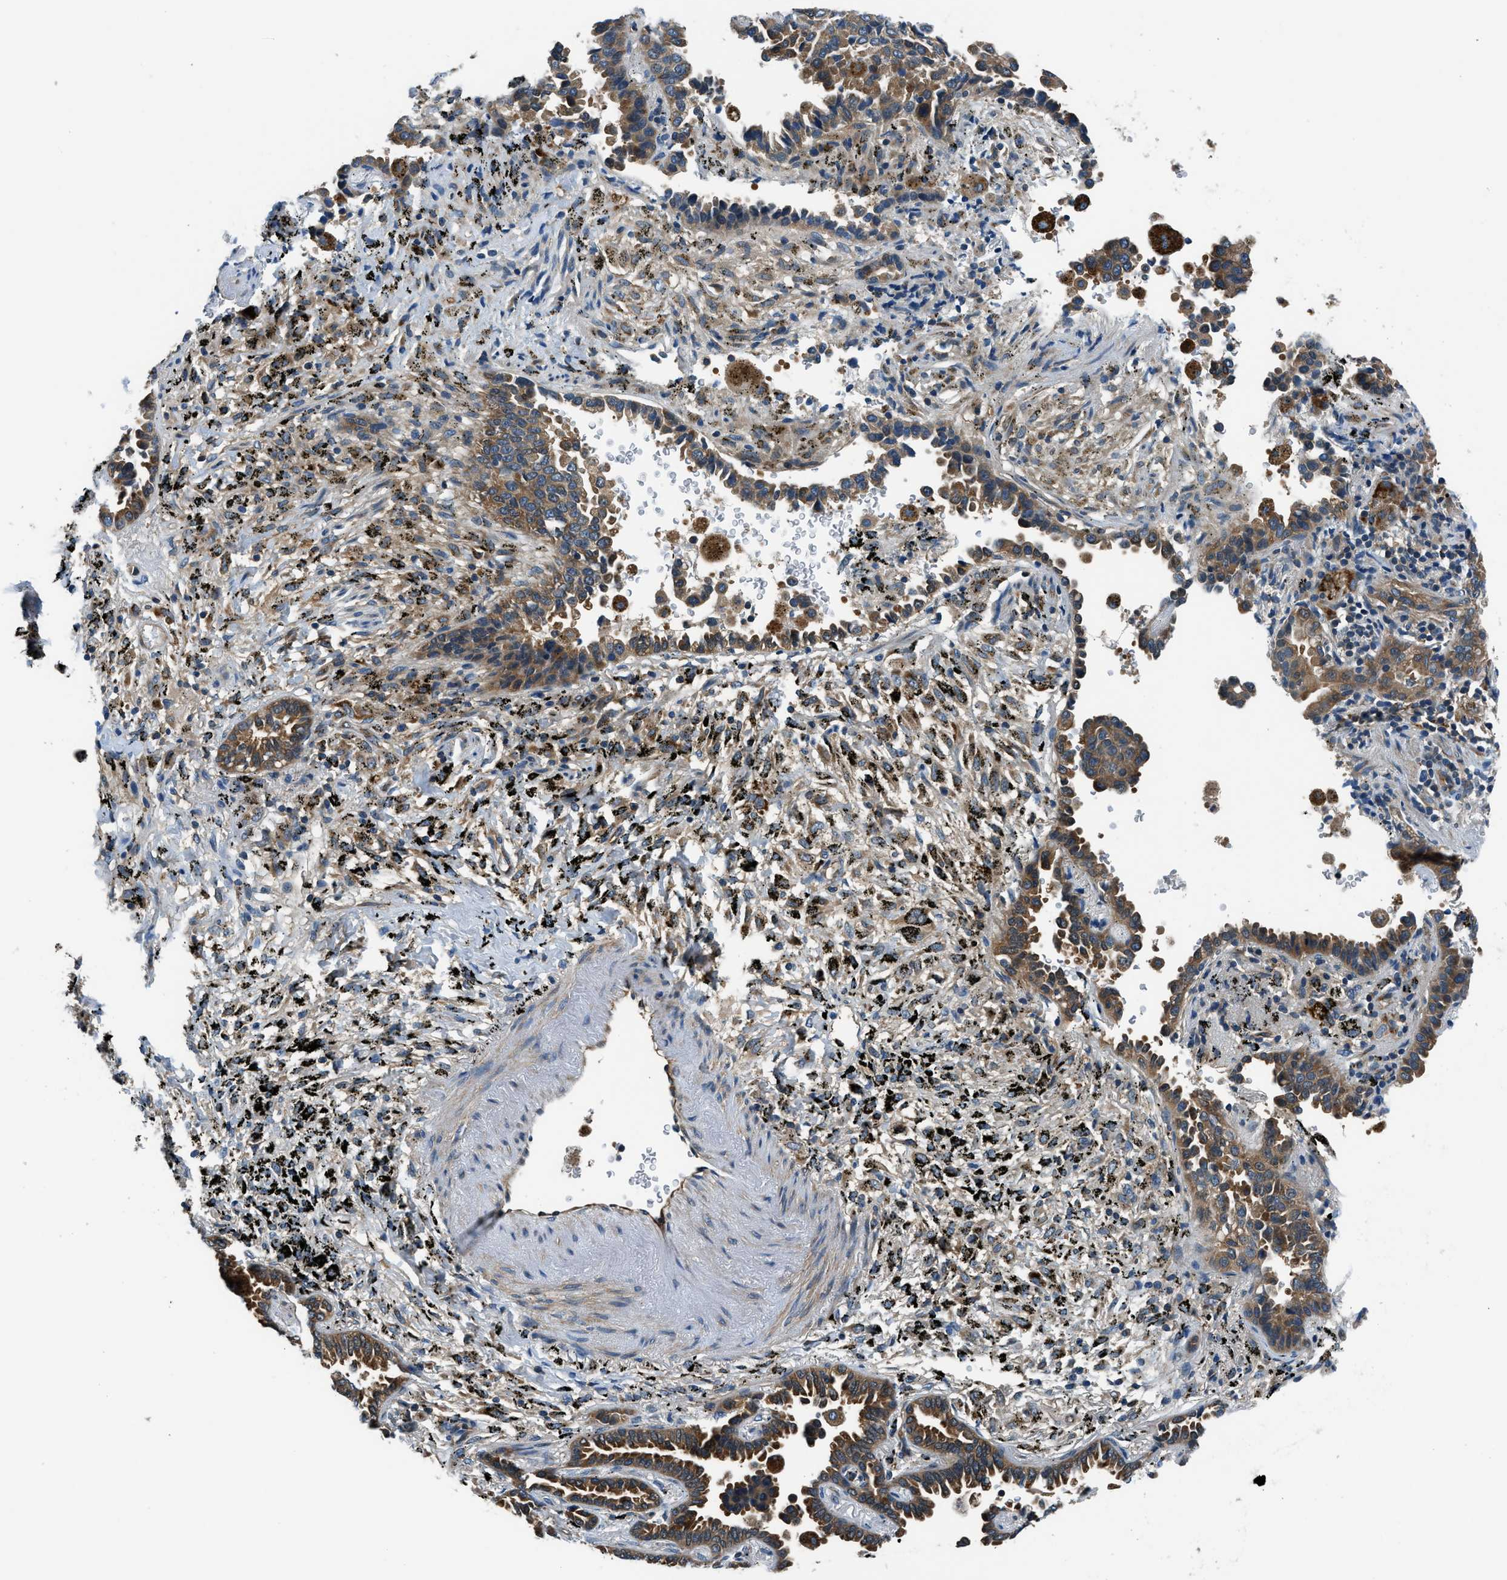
{"staining": {"intensity": "moderate", "quantity": ">75%", "location": "cytoplasmic/membranous"}, "tissue": "lung cancer", "cell_type": "Tumor cells", "image_type": "cancer", "snomed": [{"axis": "morphology", "description": "Normal tissue, NOS"}, {"axis": "morphology", "description": "Adenocarcinoma, NOS"}, {"axis": "topography", "description": "Lung"}], "caption": "Immunohistochemical staining of adenocarcinoma (lung) displays moderate cytoplasmic/membranous protein staining in approximately >75% of tumor cells.", "gene": "SLC19A2", "patient": {"sex": "male", "age": 59}}